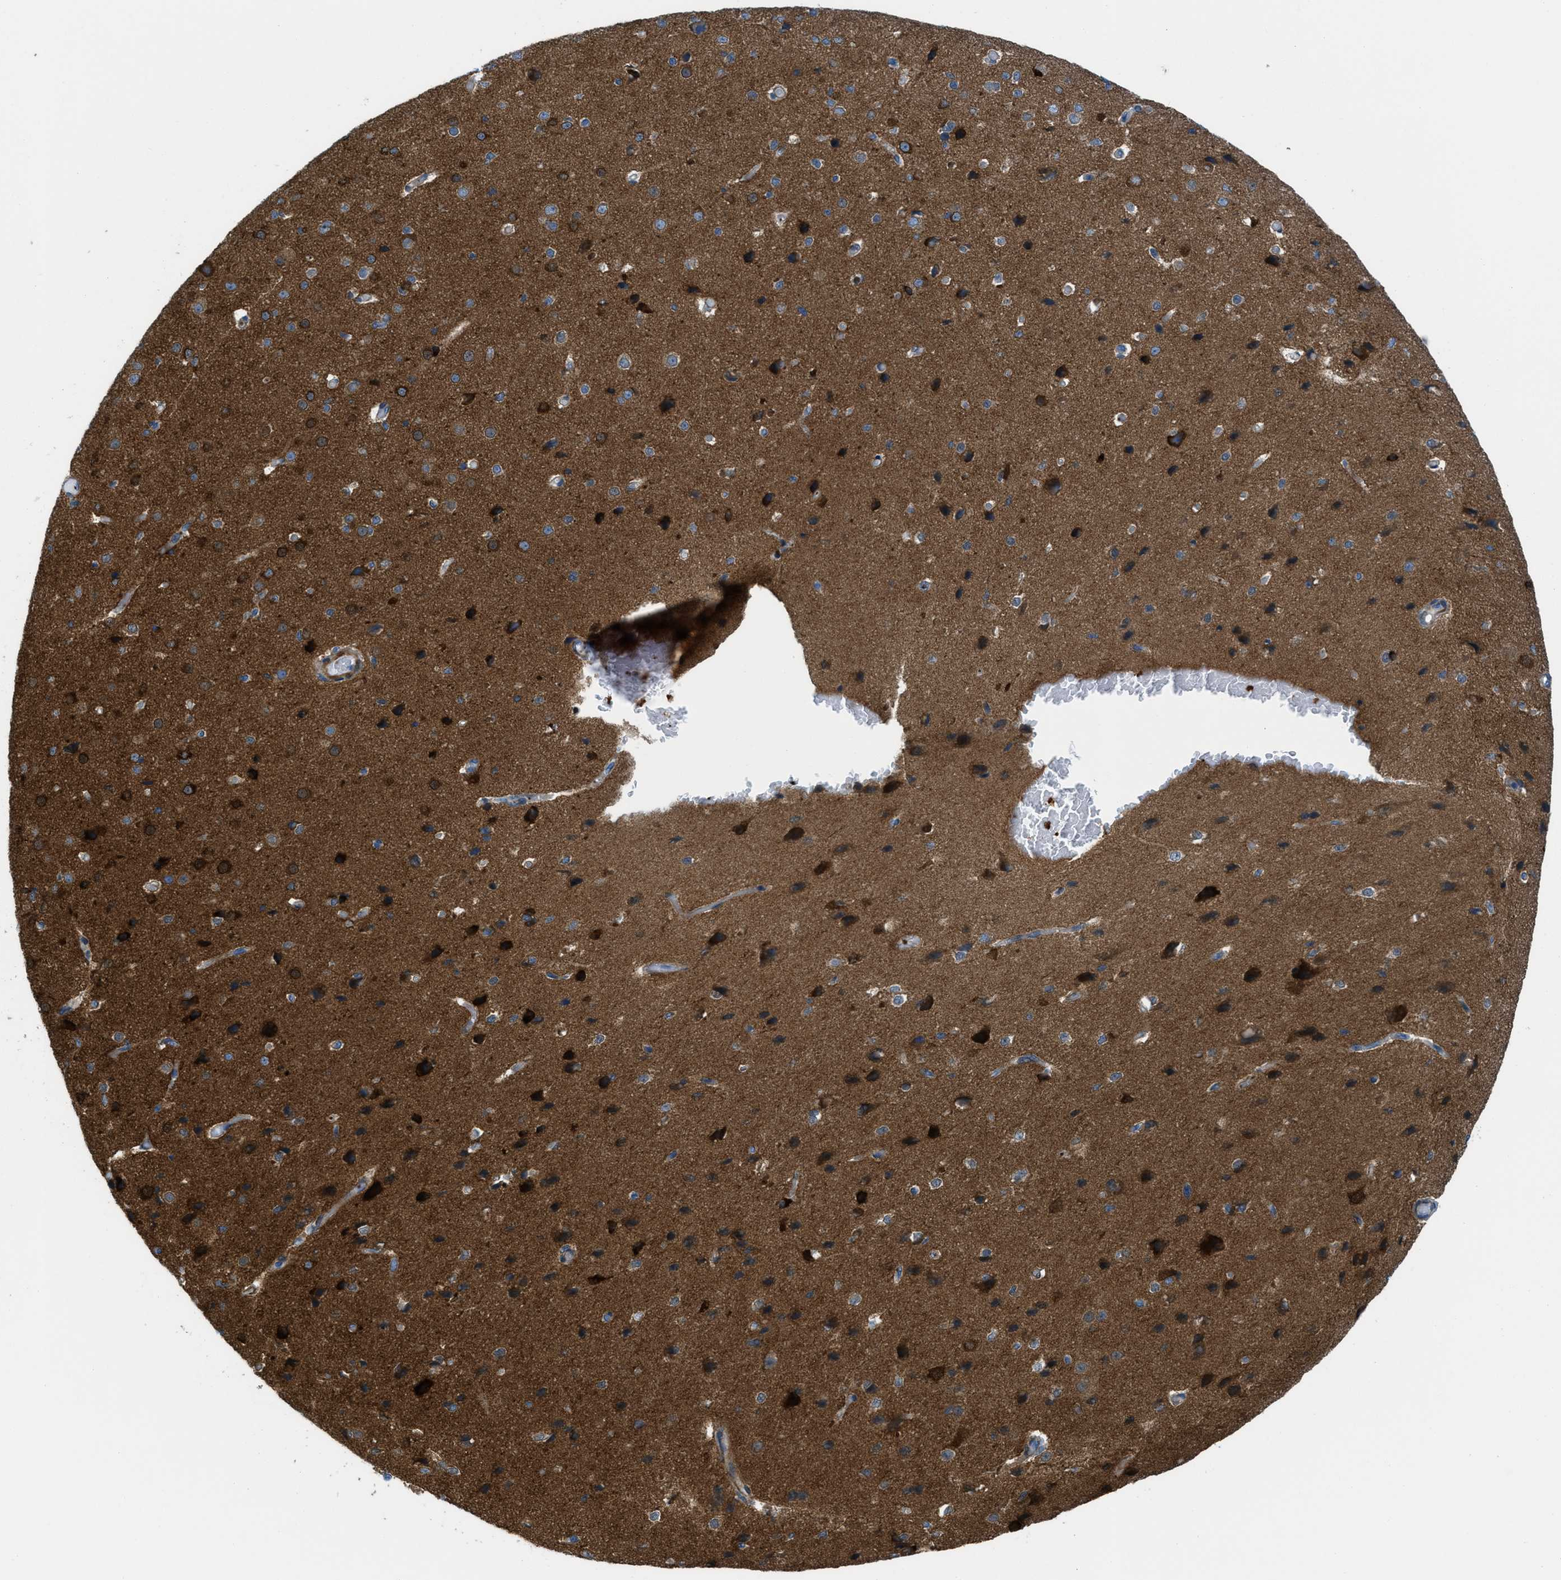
{"staining": {"intensity": "negative", "quantity": "none", "location": "none"}, "tissue": "cerebral cortex", "cell_type": "Endothelial cells", "image_type": "normal", "snomed": [{"axis": "morphology", "description": "Normal tissue, NOS"}, {"axis": "morphology", "description": "Developmental malformation"}, {"axis": "topography", "description": "Cerebral cortex"}], "caption": "Protein analysis of benign cerebral cortex displays no significant expression in endothelial cells.", "gene": "MAPRE2", "patient": {"sex": "female", "age": 30}}